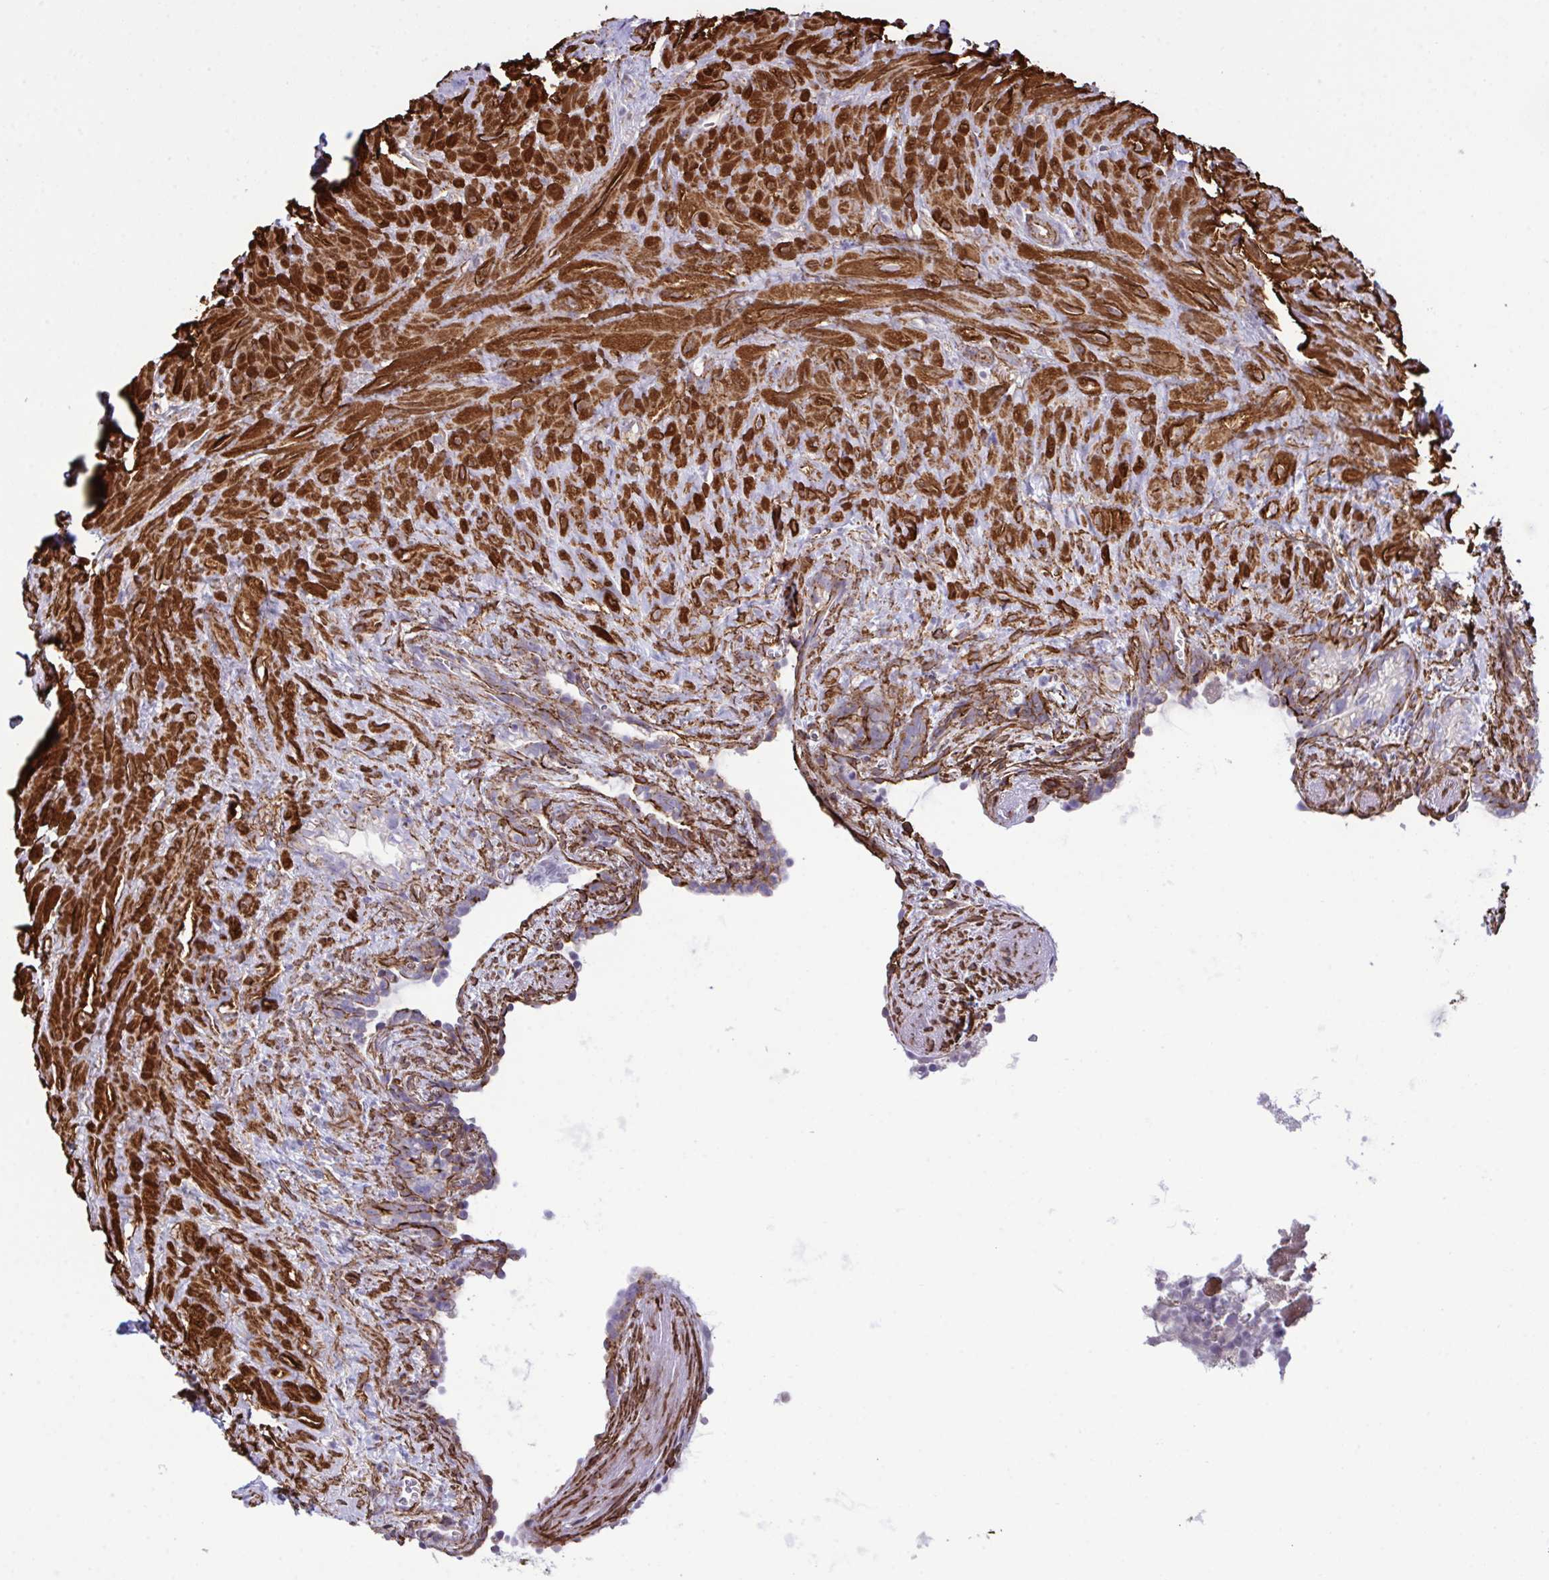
{"staining": {"intensity": "negative", "quantity": "none", "location": "none"}, "tissue": "seminal vesicle", "cell_type": "Glandular cells", "image_type": "normal", "snomed": [{"axis": "morphology", "description": "Normal tissue, NOS"}, {"axis": "topography", "description": "Seminal veicle"}], "caption": "This is an immunohistochemistry histopathology image of benign human seminal vesicle. There is no positivity in glandular cells.", "gene": "SYNPO2L", "patient": {"sex": "male", "age": 76}}